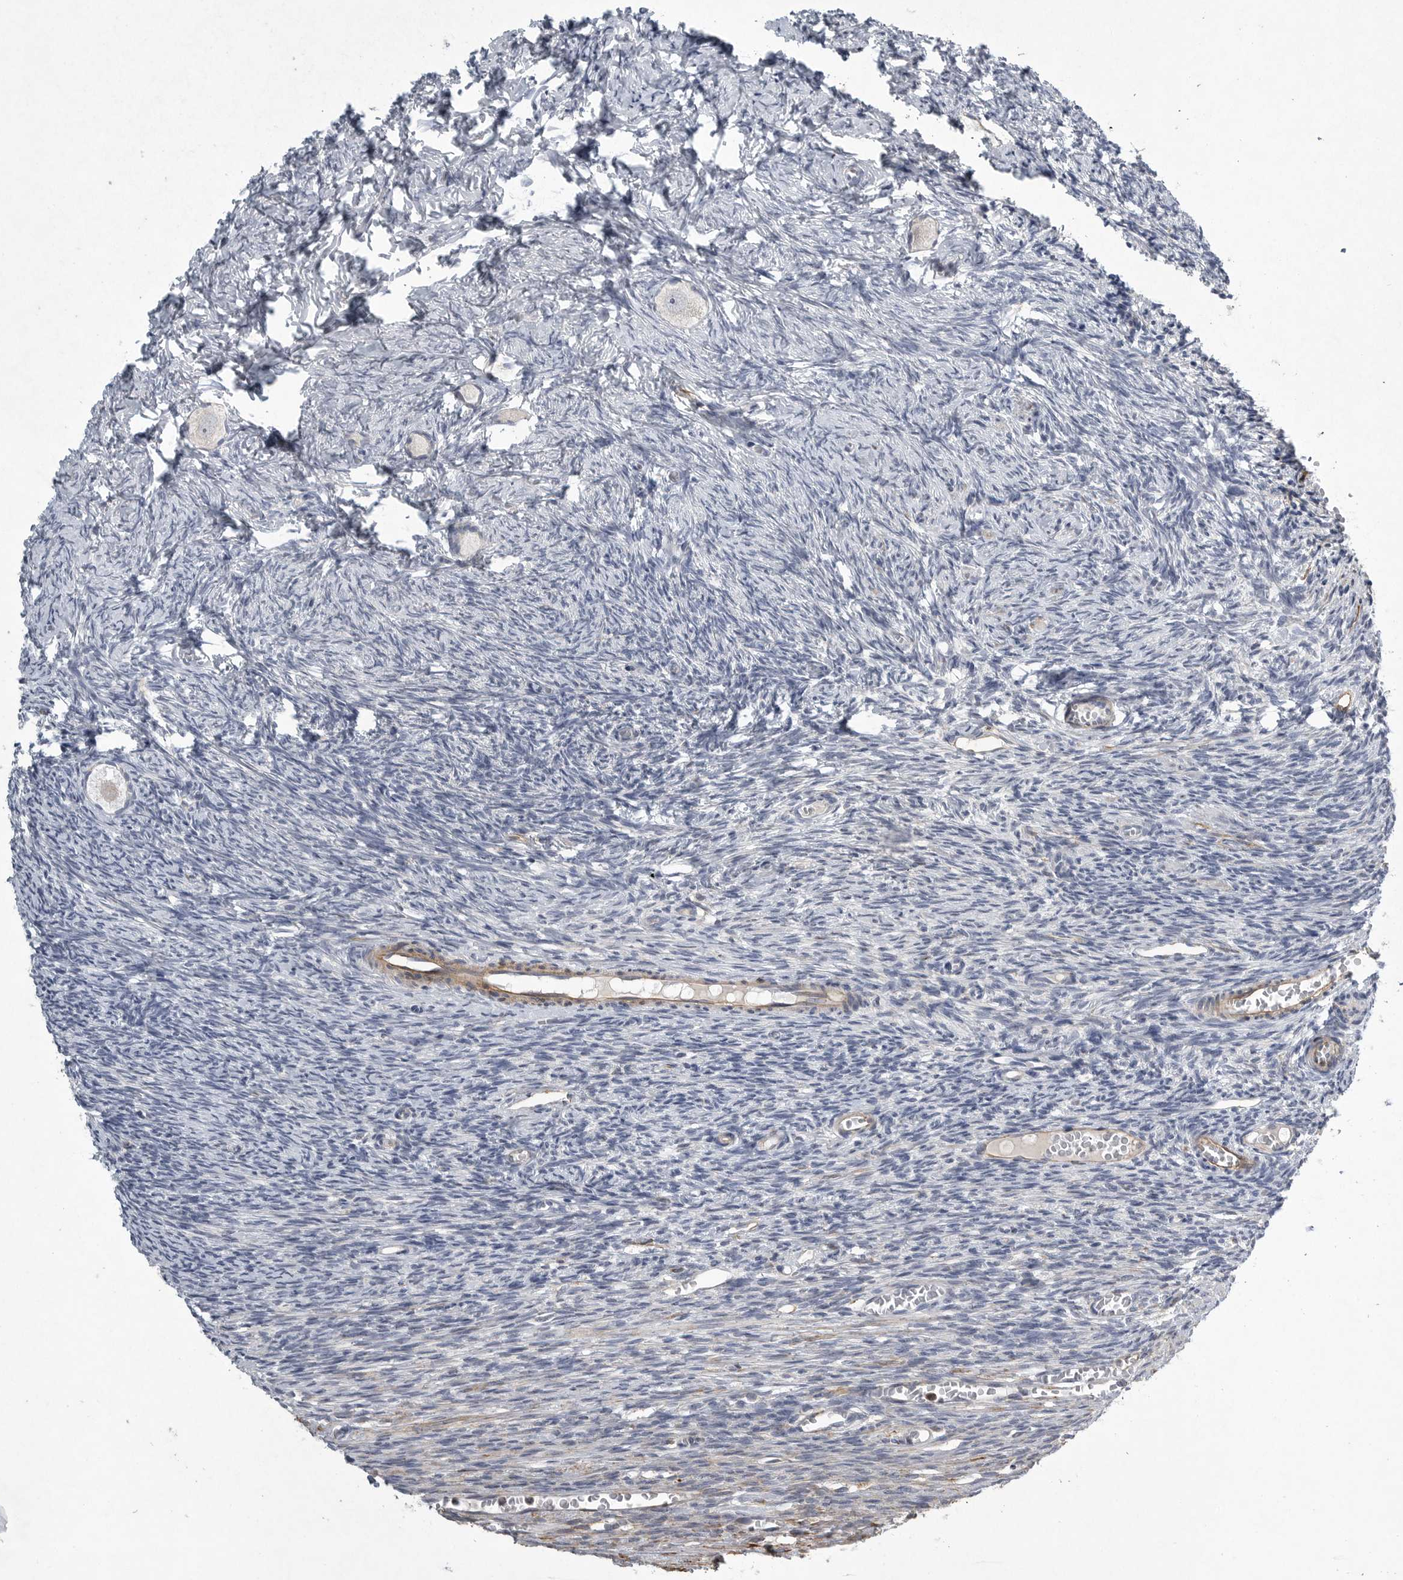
{"staining": {"intensity": "negative", "quantity": "none", "location": "none"}, "tissue": "ovary", "cell_type": "Follicle cells", "image_type": "normal", "snomed": [{"axis": "morphology", "description": "Normal tissue, NOS"}, {"axis": "topography", "description": "Ovary"}], "caption": "The photomicrograph shows no staining of follicle cells in unremarkable ovary.", "gene": "MINPP1", "patient": {"sex": "female", "age": 27}}